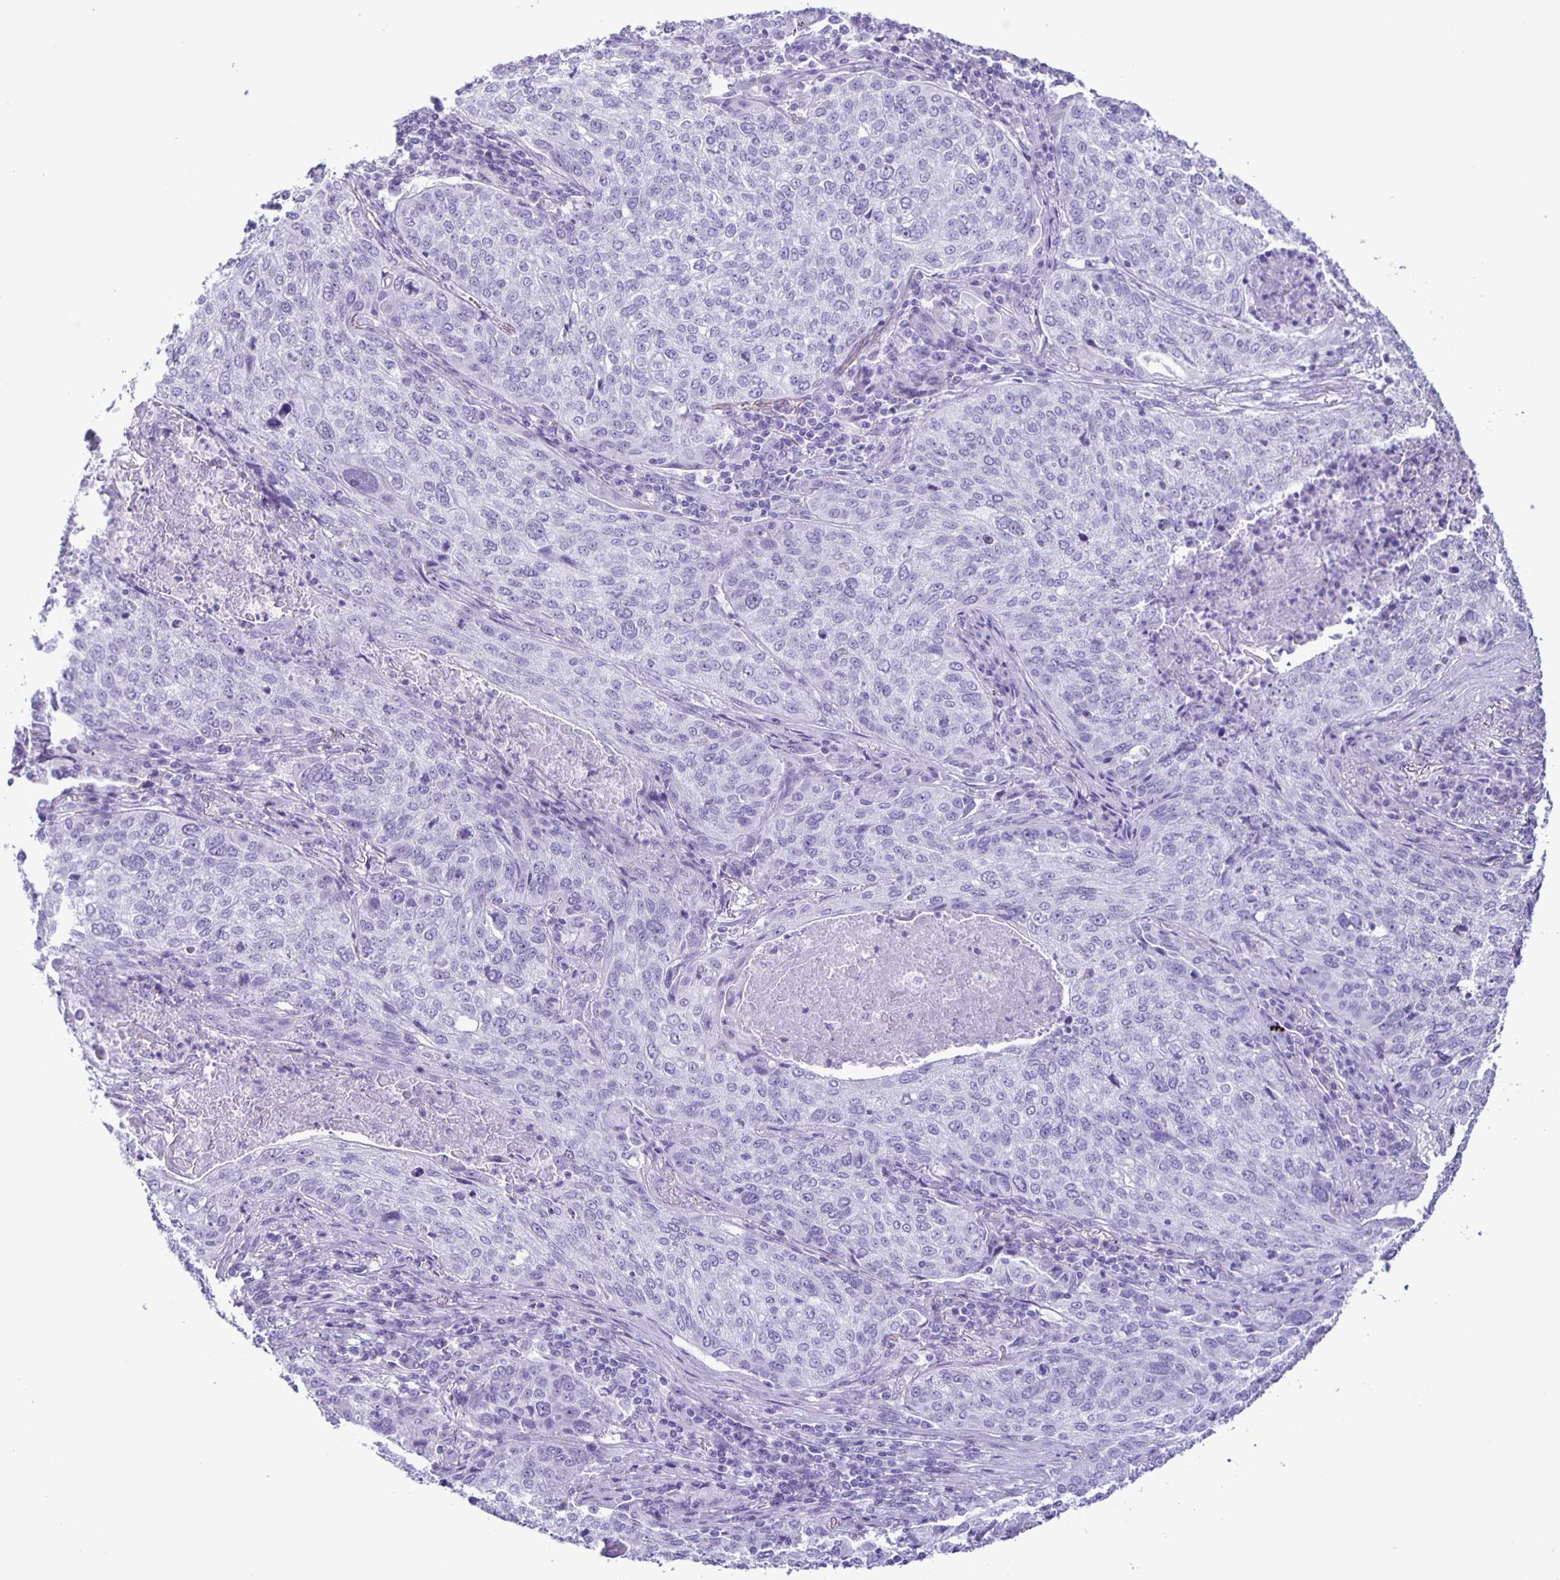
{"staining": {"intensity": "negative", "quantity": "none", "location": "none"}, "tissue": "lung cancer", "cell_type": "Tumor cells", "image_type": "cancer", "snomed": [{"axis": "morphology", "description": "Squamous cell carcinoma, NOS"}, {"axis": "topography", "description": "Lung"}], "caption": "An immunohistochemistry image of squamous cell carcinoma (lung) is shown. There is no staining in tumor cells of squamous cell carcinoma (lung). (DAB immunohistochemistry (IHC) with hematoxylin counter stain).", "gene": "EZHIP", "patient": {"sex": "male", "age": 63}}